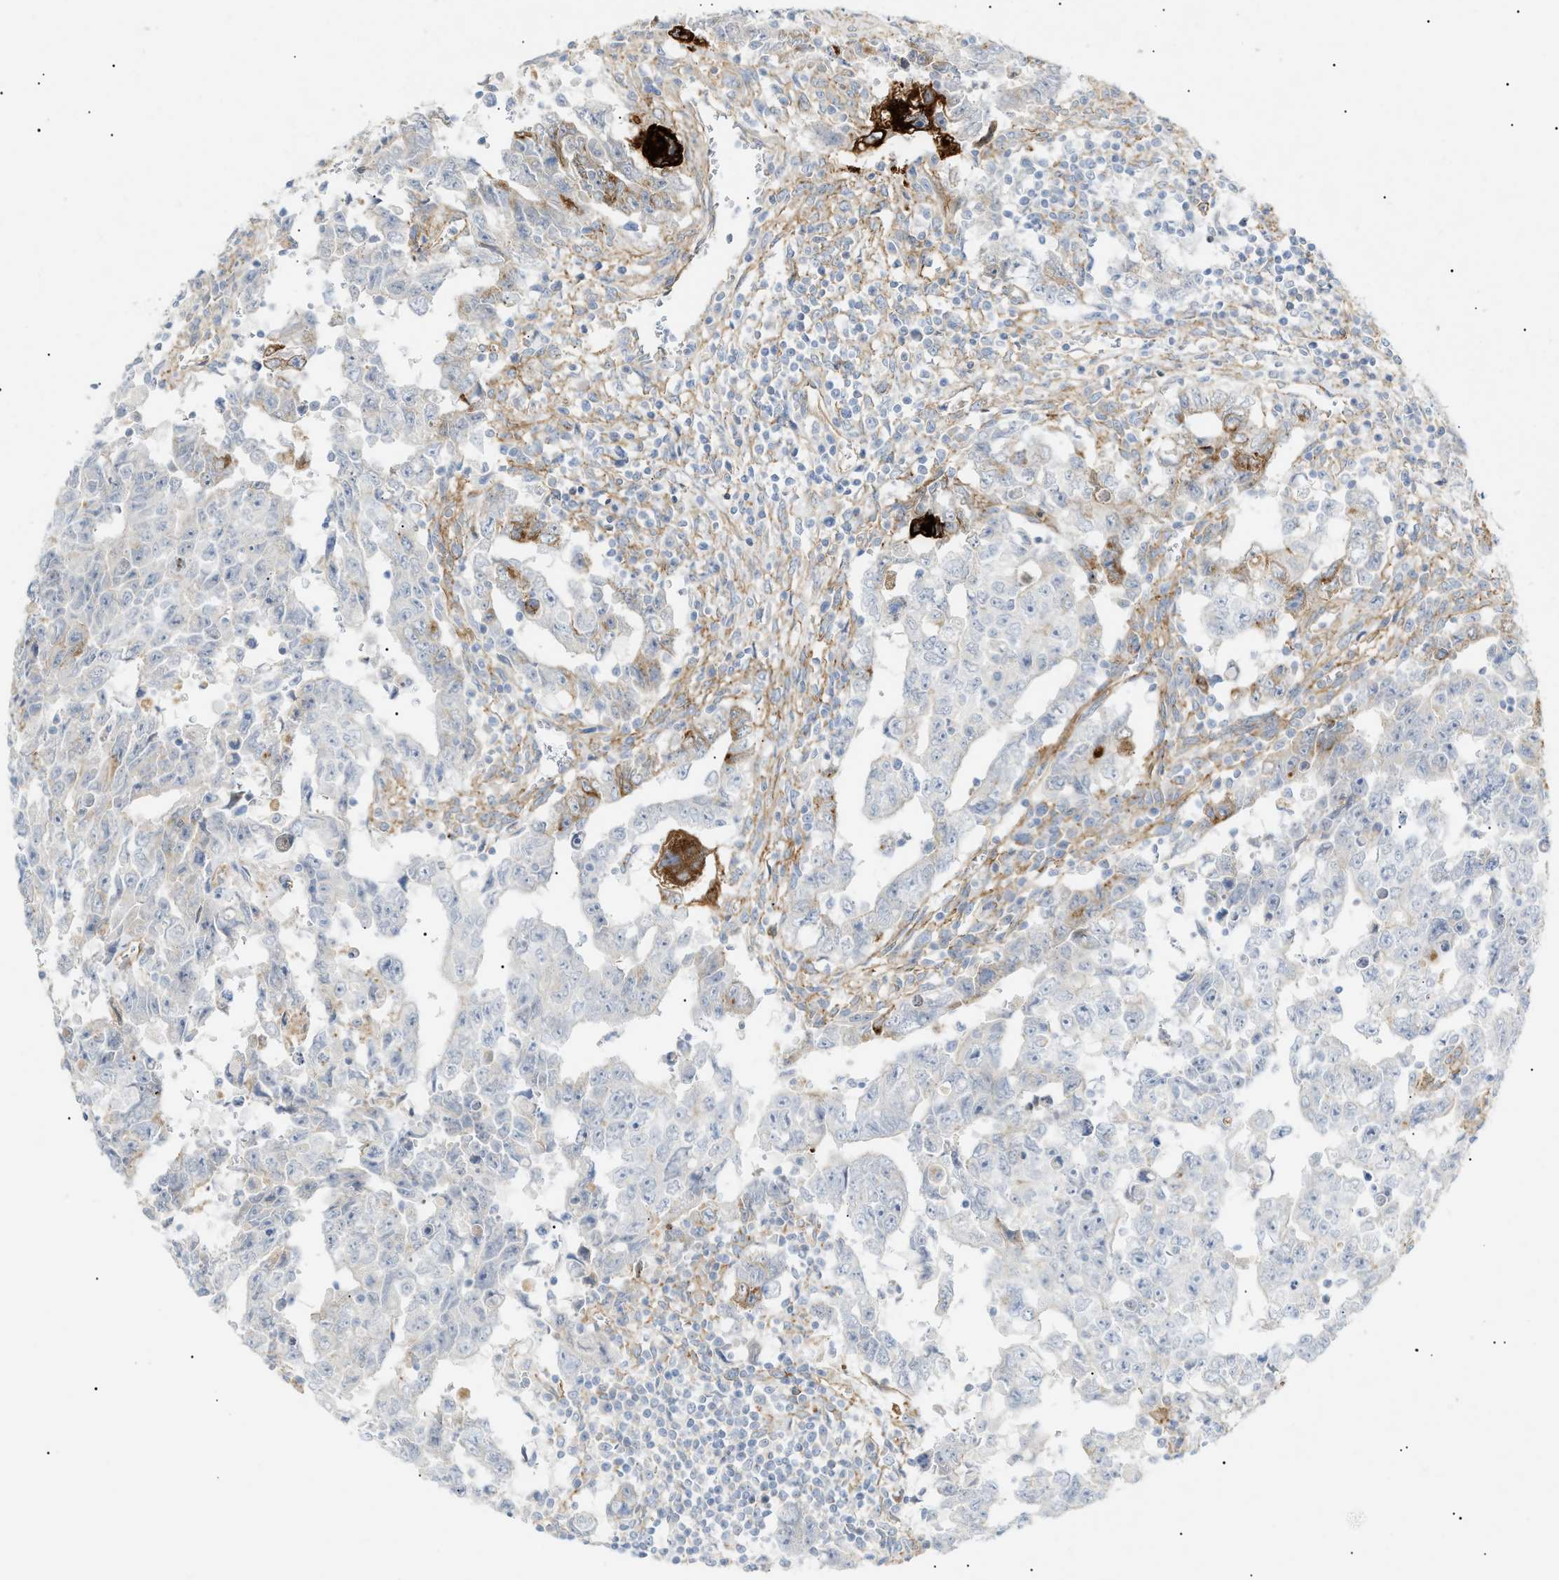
{"staining": {"intensity": "weak", "quantity": "<25%", "location": "cytoplasmic/membranous"}, "tissue": "testis cancer", "cell_type": "Tumor cells", "image_type": "cancer", "snomed": [{"axis": "morphology", "description": "Carcinoma, Embryonal, NOS"}, {"axis": "topography", "description": "Testis"}], "caption": "The IHC micrograph has no significant expression in tumor cells of embryonal carcinoma (testis) tissue. Nuclei are stained in blue.", "gene": "ZFHX2", "patient": {"sex": "male", "age": 28}}